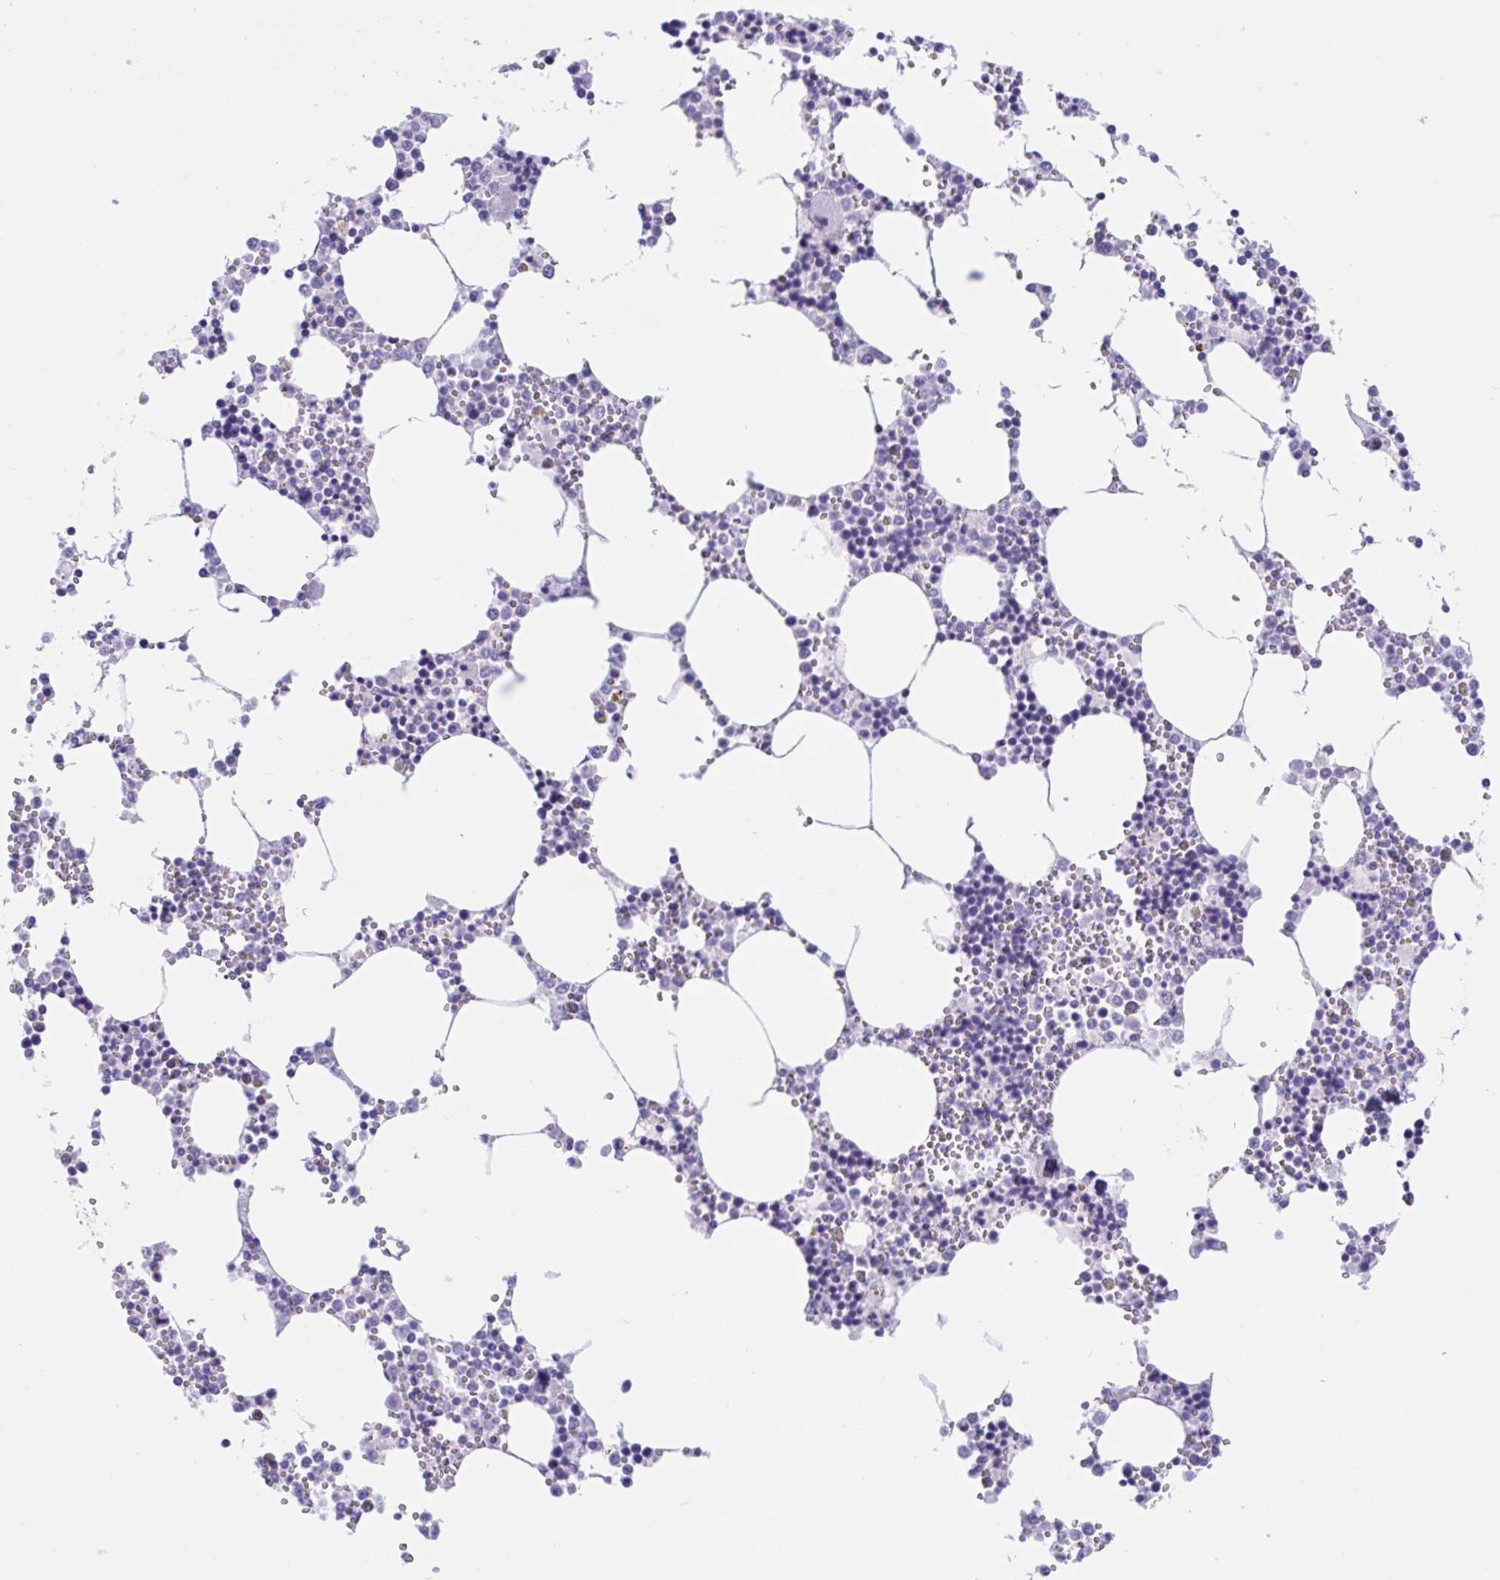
{"staining": {"intensity": "negative", "quantity": "none", "location": "none"}, "tissue": "bone marrow", "cell_type": "Hematopoietic cells", "image_type": "normal", "snomed": [{"axis": "morphology", "description": "Normal tissue, NOS"}, {"axis": "topography", "description": "Bone marrow"}], "caption": "Hematopoietic cells are negative for brown protein staining in unremarkable bone marrow. (Brightfield microscopy of DAB immunohistochemistry (IHC) at high magnification).", "gene": "TMEM35A", "patient": {"sex": "male", "age": 54}}